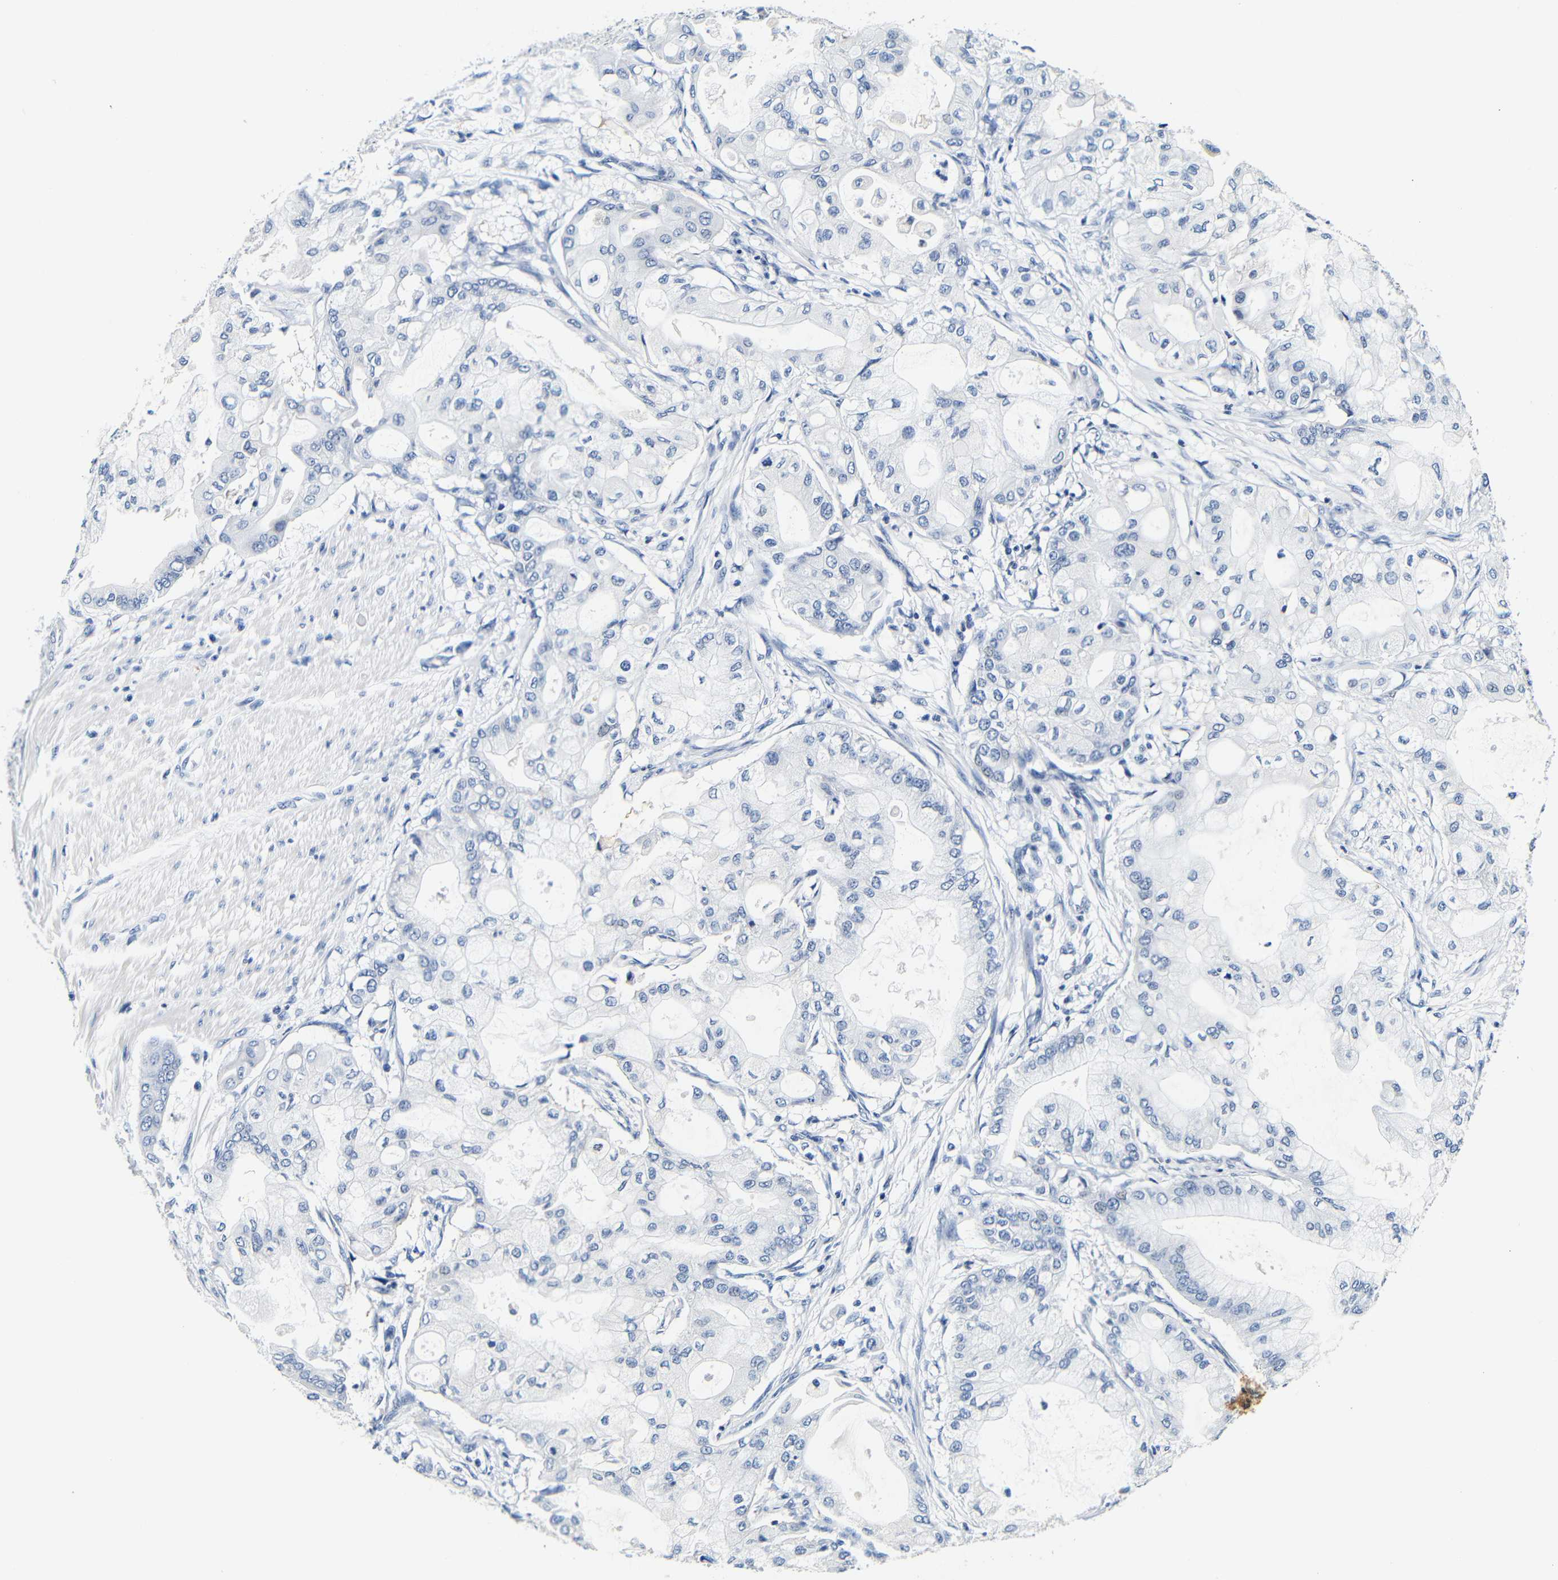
{"staining": {"intensity": "negative", "quantity": "none", "location": "none"}, "tissue": "pancreatic cancer", "cell_type": "Tumor cells", "image_type": "cancer", "snomed": [{"axis": "morphology", "description": "Adenocarcinoma, NOS"}, {"axis": "morphology", "description": "Adenocarcinoma, metastatic, NOS"}, {"axis": "topography", "description": "Lymph node"}, {"axis": "topography", "description": "Pancreas"}, {"axis": "topography", "description": "Duodenum"}], "caption": "Tumor cells show no significant protein positivity in metastatic adenocarcinoma (pancreatic).", "gene": "GP1BA", "patient": {"sex": "female", "age": 64}}